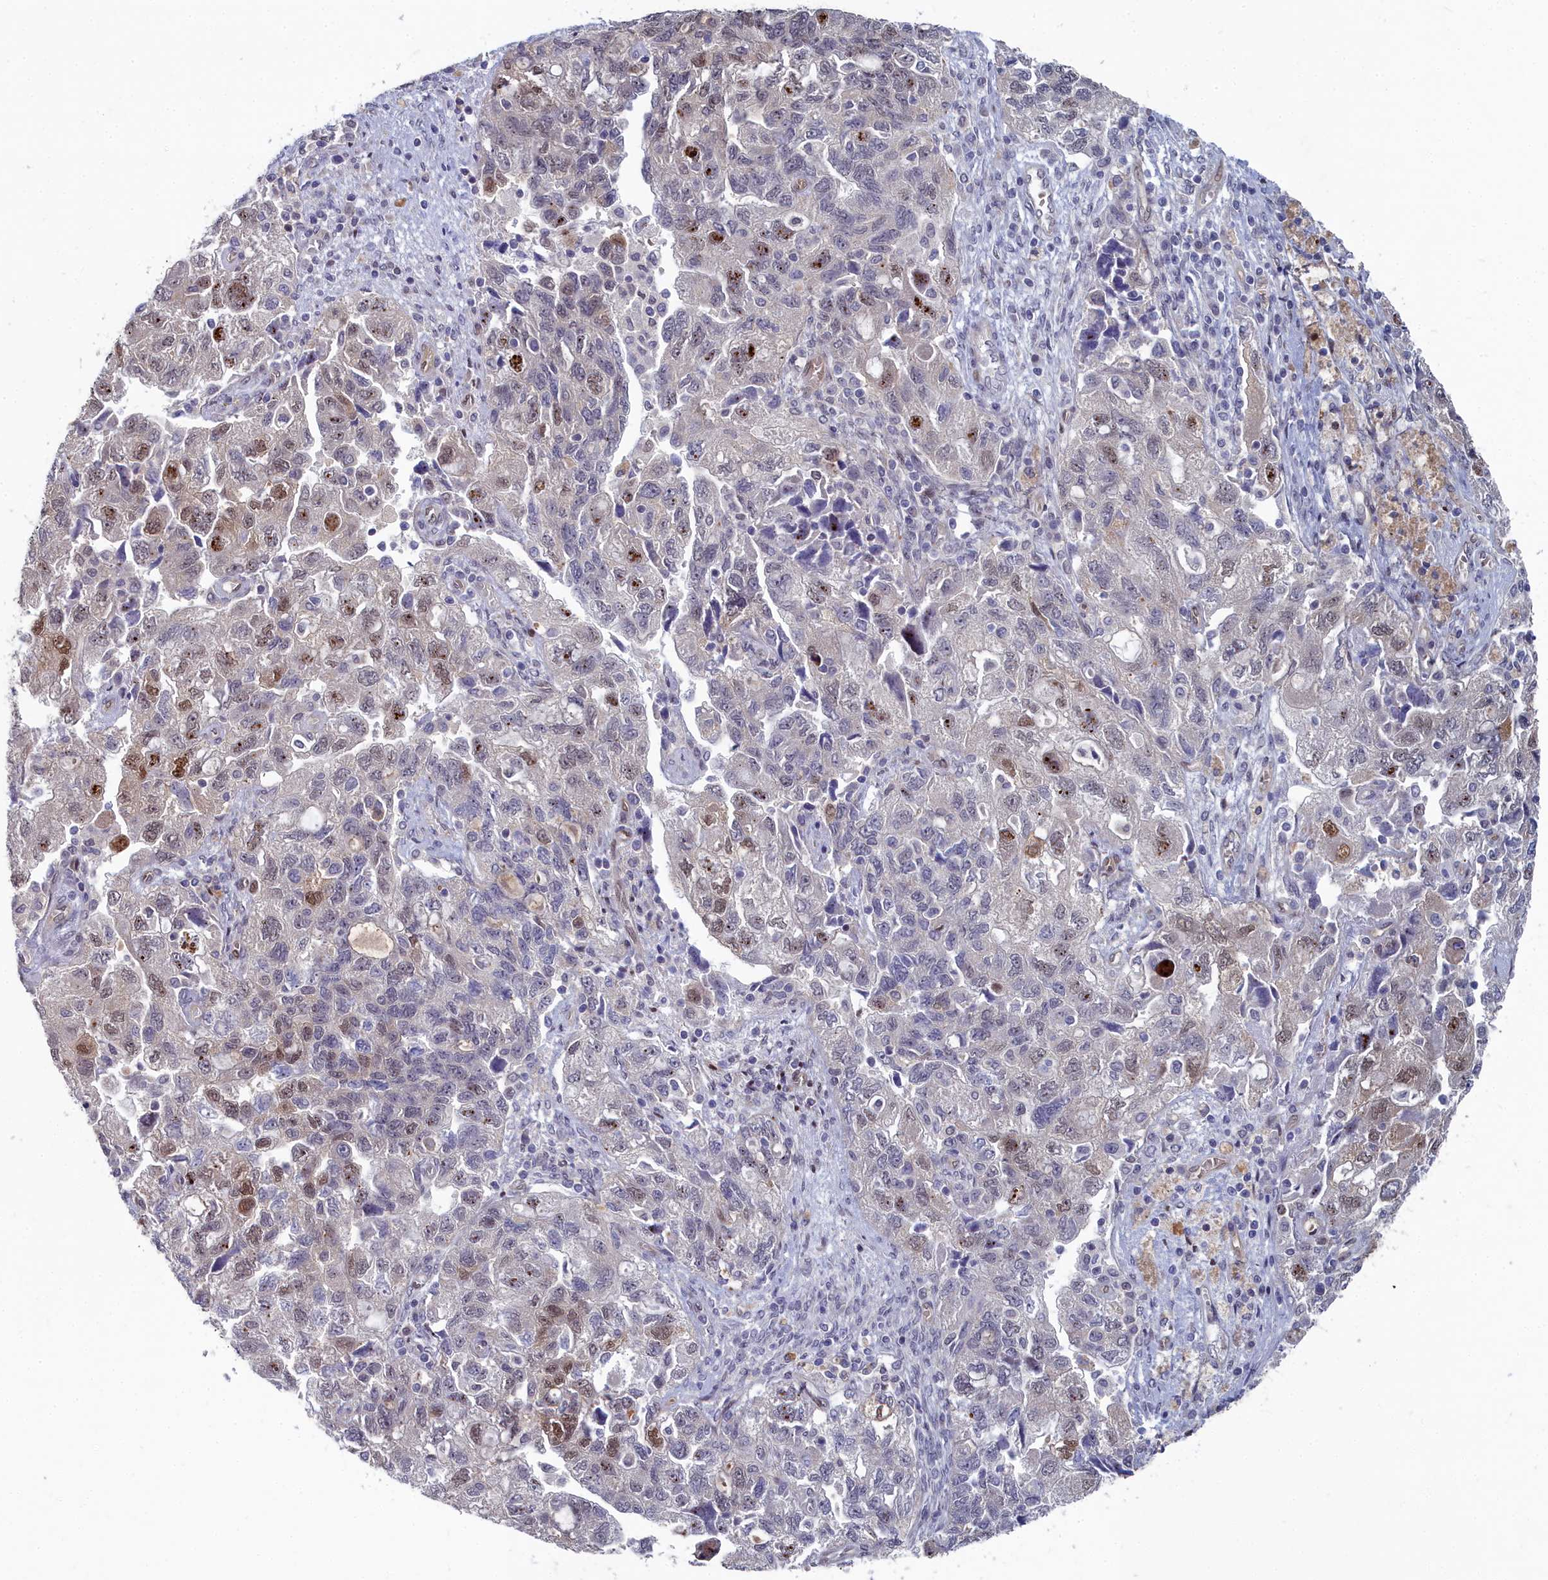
{"staining": {"intensity": "moderate", "quantity": "<25%", "location": "nuclear"}, "tissue": "ovarian cancer", "cell_type": "Tumor cells", "image_type": "cancer", "snomed": [{"axis": "morphology", "description": "Carcinoma, NOS"}, {"axis": "morphology", "description": "Cystadenocarcinoma, serous, NOS"}, {"axis": "topography", "description": "Ovary"}], "caption": "This image shows IHC staining of human ovarian cancer, with low moderate nuclear positivity in approximately <25% of tumor cells.", "gene": "RPS27A", "patient": {"sex": "female", "age": 69}}